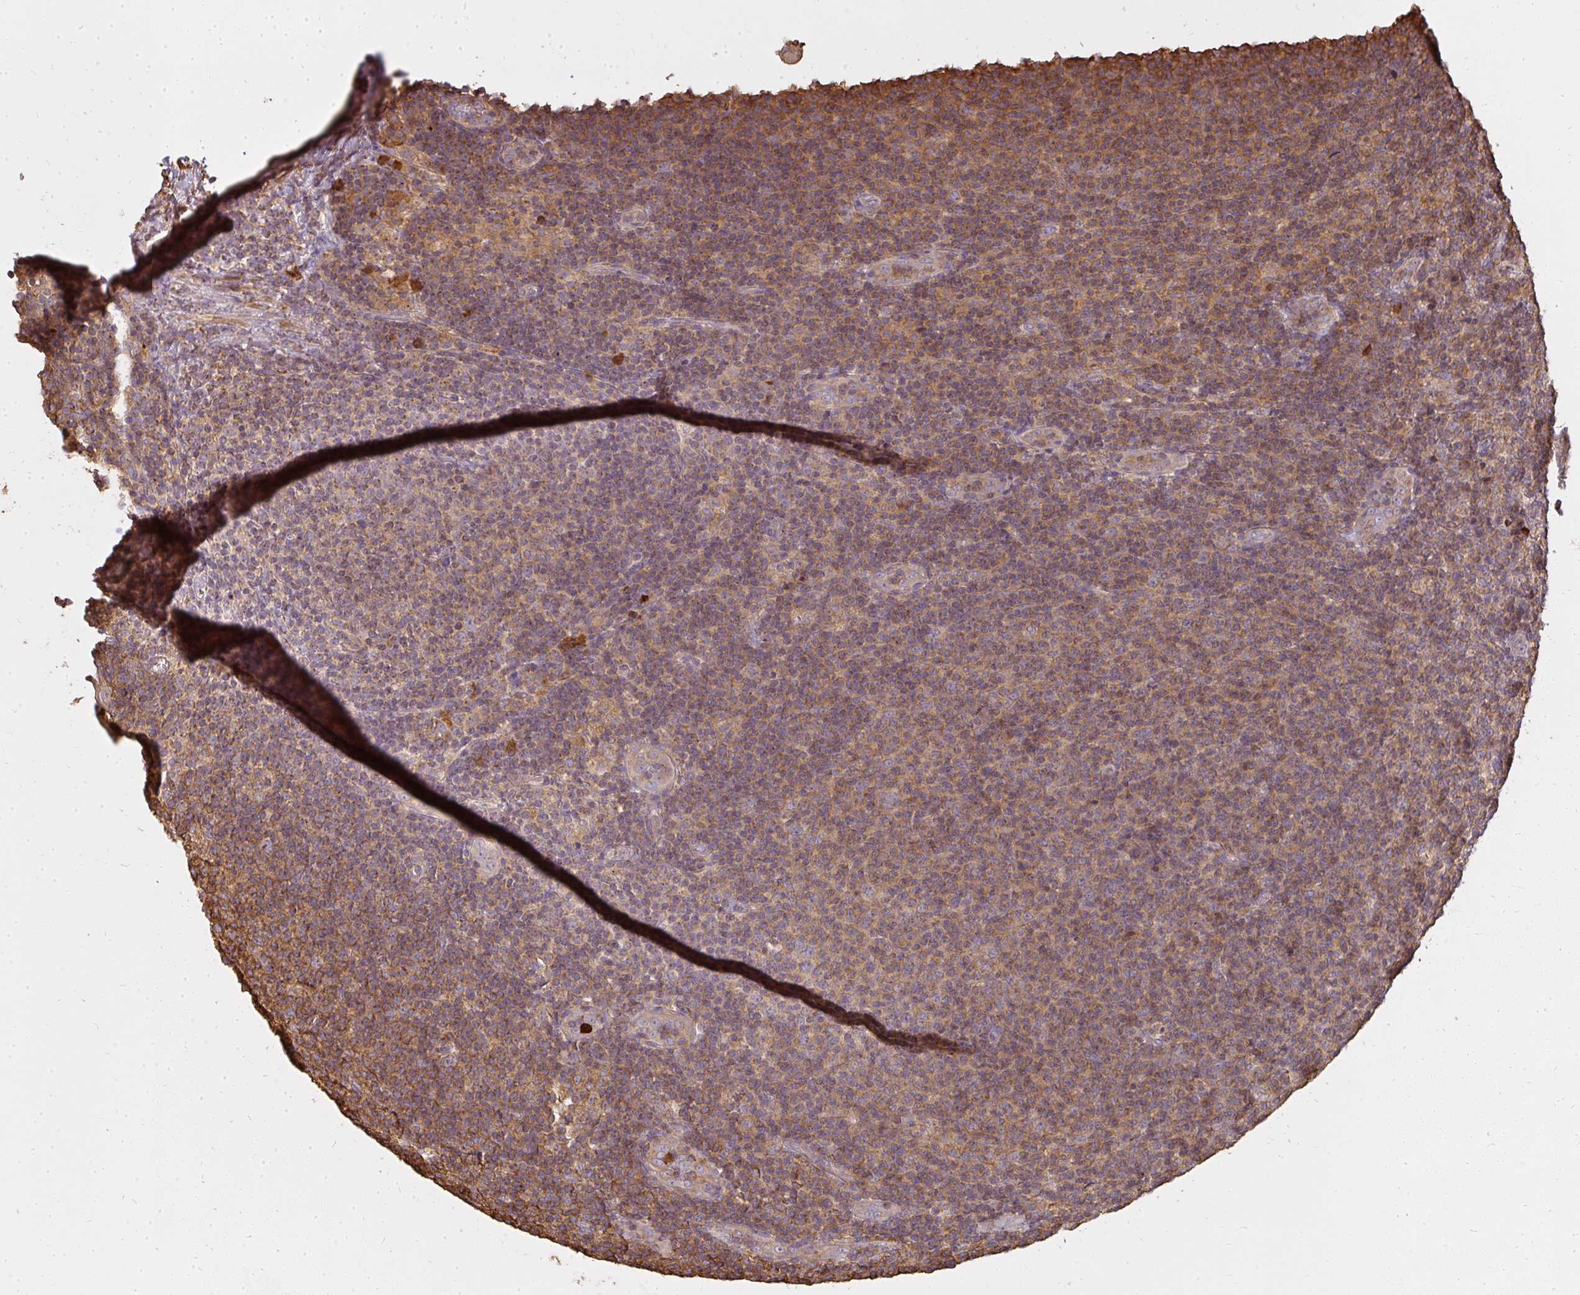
{"staining": {"intensity": "moderate", "quantity": ">75%", "location": "cytoplasmic/membranous"}, "tissue": "lymphoma", "cell_type": "Tumor cells", "image_type": "cancer", "snomed": [{"axis": "morphology", "description": "Malignant lymphoma, non-Hodgkin's type, Low grade"}, {"axis": "topography", "description": "Lymph node"}], "caption": "Immunohistochemistry (IHC) image of neoplastic tissue: human lymphoma stained using immunohistochemistry (IHC) displays medium levels of moderate protein expression localized specifically in the cytoplasmic/membranous of tumor cells, appearing as a cytoplasmic/membranous brown color.", "gene": "CNTRL", "patient": {"sex": "male", "age": 66}}